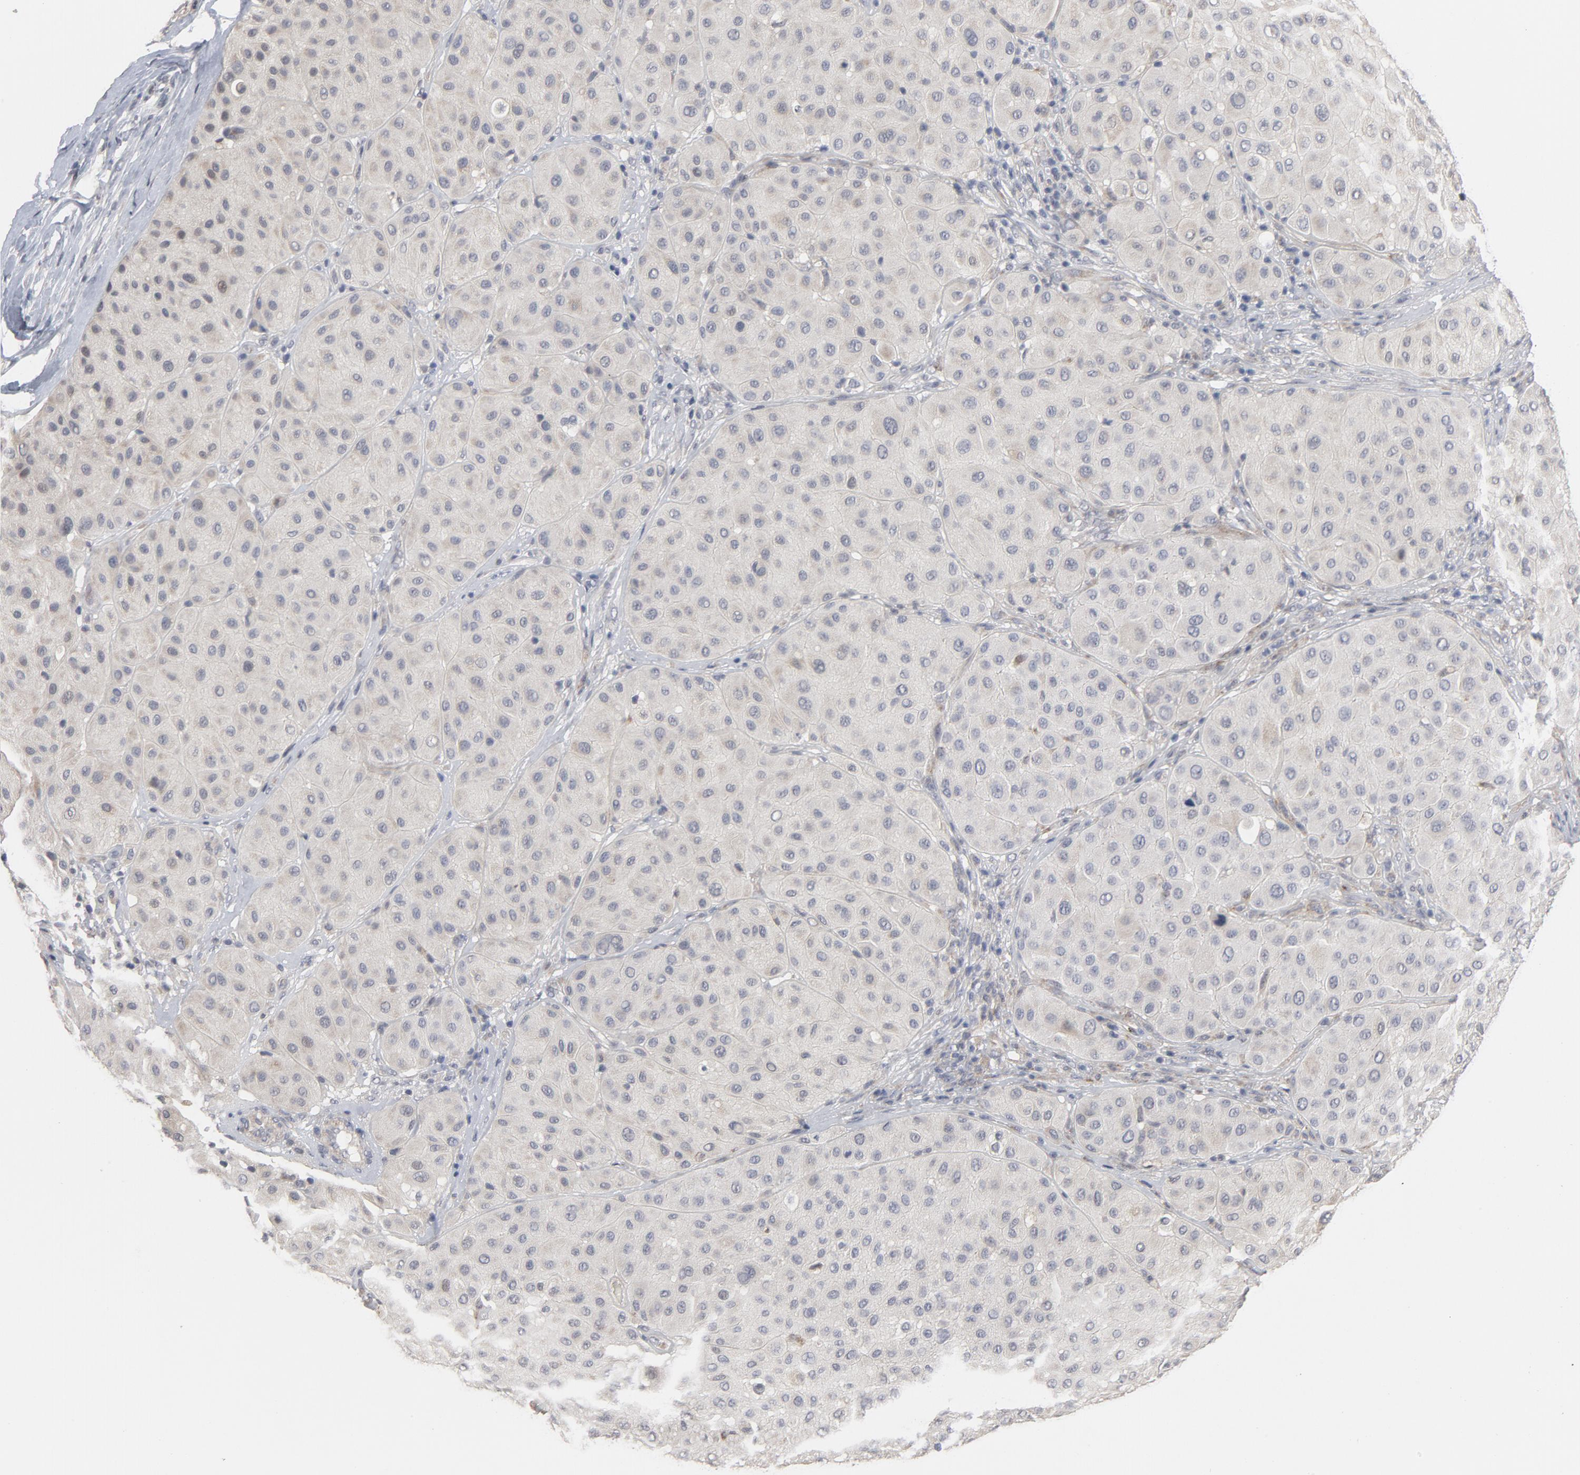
{"staining": {"intensity": "negative", "quantity": "none", "location": "none"}, "tissue": "melanoma", "cell_type": "Tumor cells", "image_type": "cancer", "snomed": [{"axis": "morphology", "description": "Normal tissue, NOS"}, {"axis": "morphology", "description": "Malignant melanoma, Metastatic site"}, {"axis": "topography", "description": "Skin"}], "caption": "There is no significant expression in tumor cells of melanoma. (Immunohistochemistry, brightfield microscopy, high magnification).", "gene": "PPP1R1B", "patient": {"sex": "male", "age": 41}}